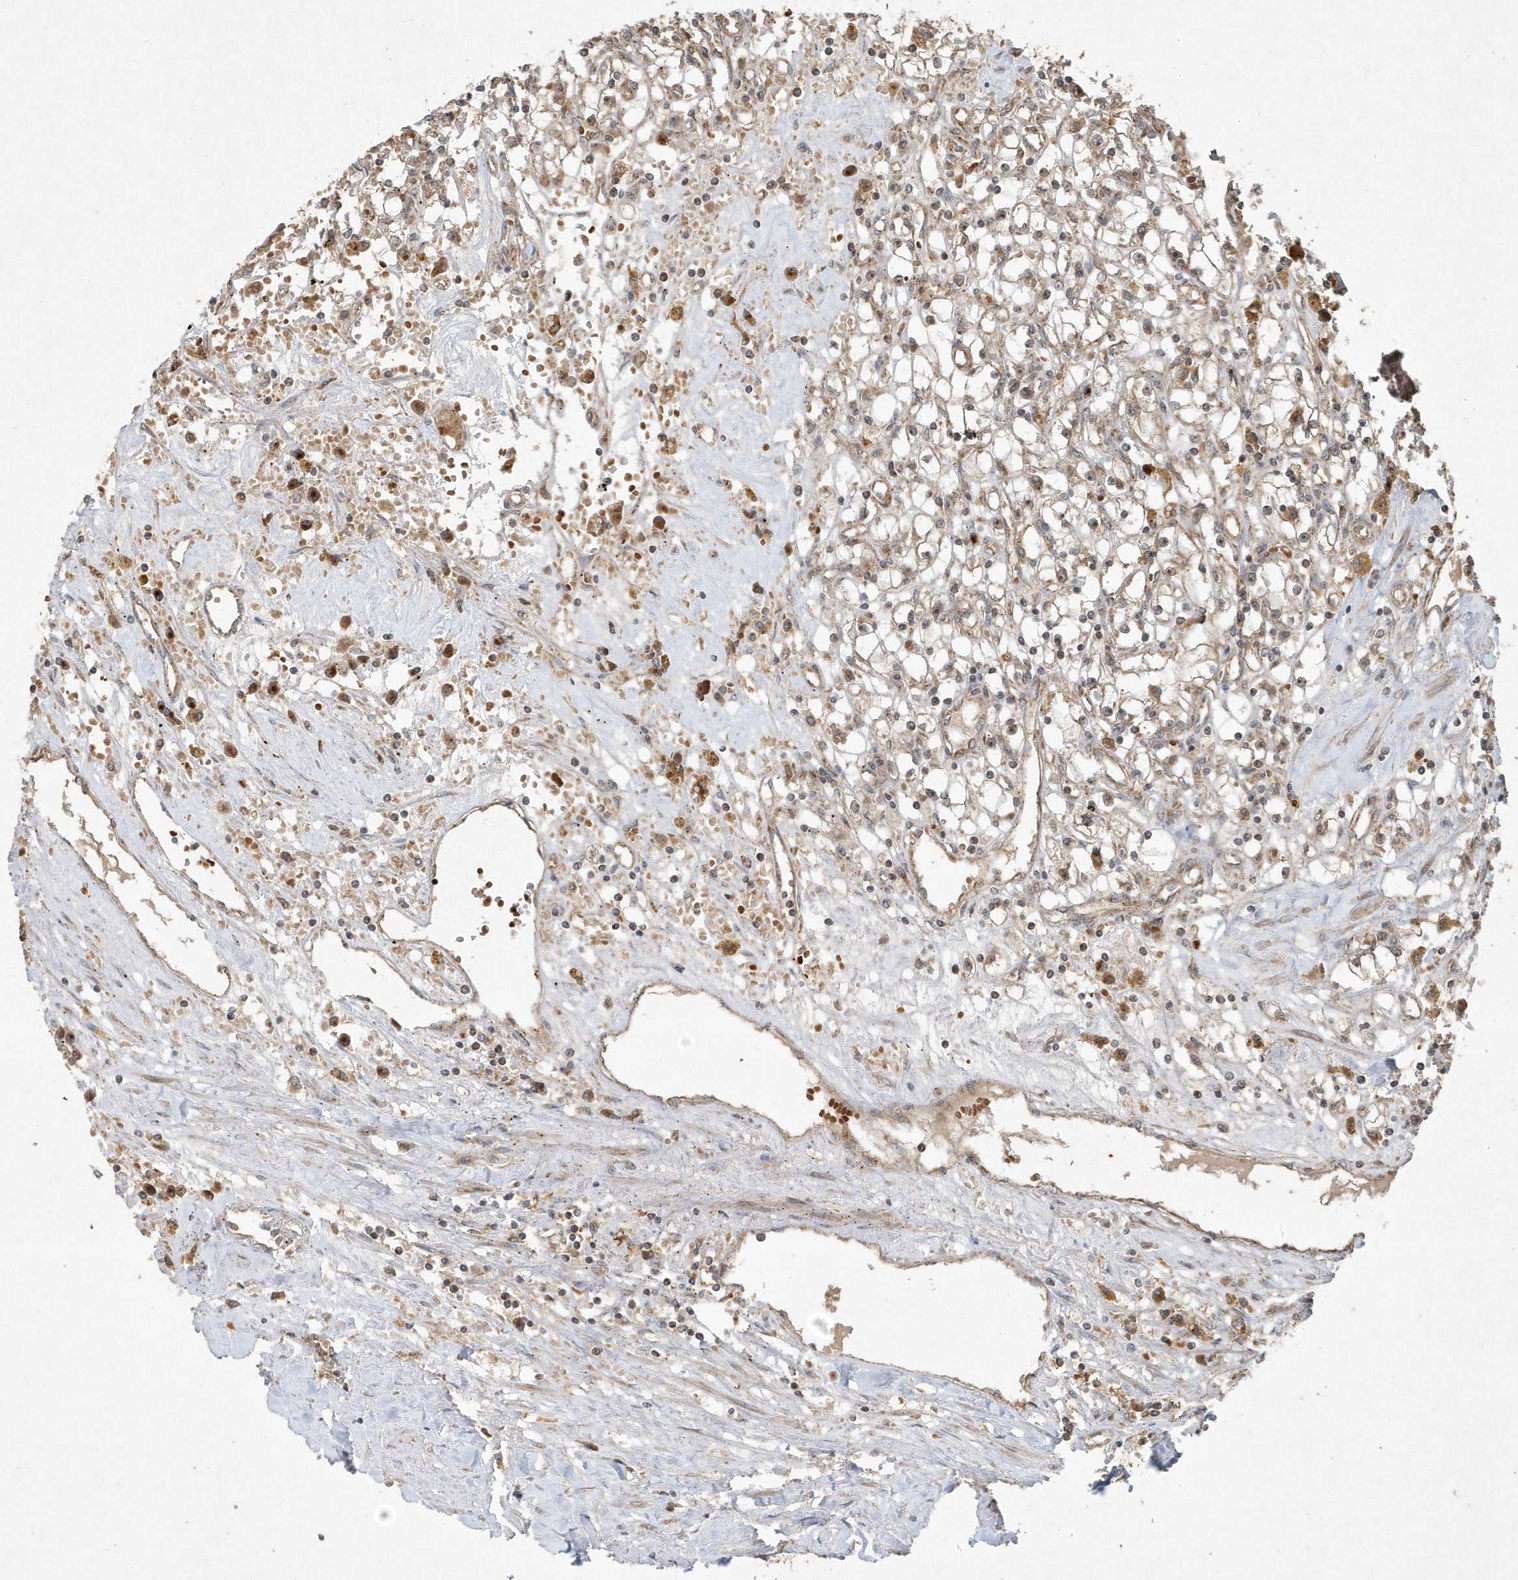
{"staining": {"intensity": "weak", "quantity": "25%-75%", "location": "cytoplasmic/membranous"}, "tissue": "renal cancer", "cell_type": "Tumor cells", "image_type": "cancer", "snomed": [{"axis": "morphology", "description": "Adenocarcinoma, NOS"}, {"axis": "topography", "description": "Kidney"}], "caption": "Renal adenocarcinoma stained with a protein marker exhibits weak staining in tumor cells.", "gene": "ABCB9", "patient": {"sex": "male", "age": 56}}